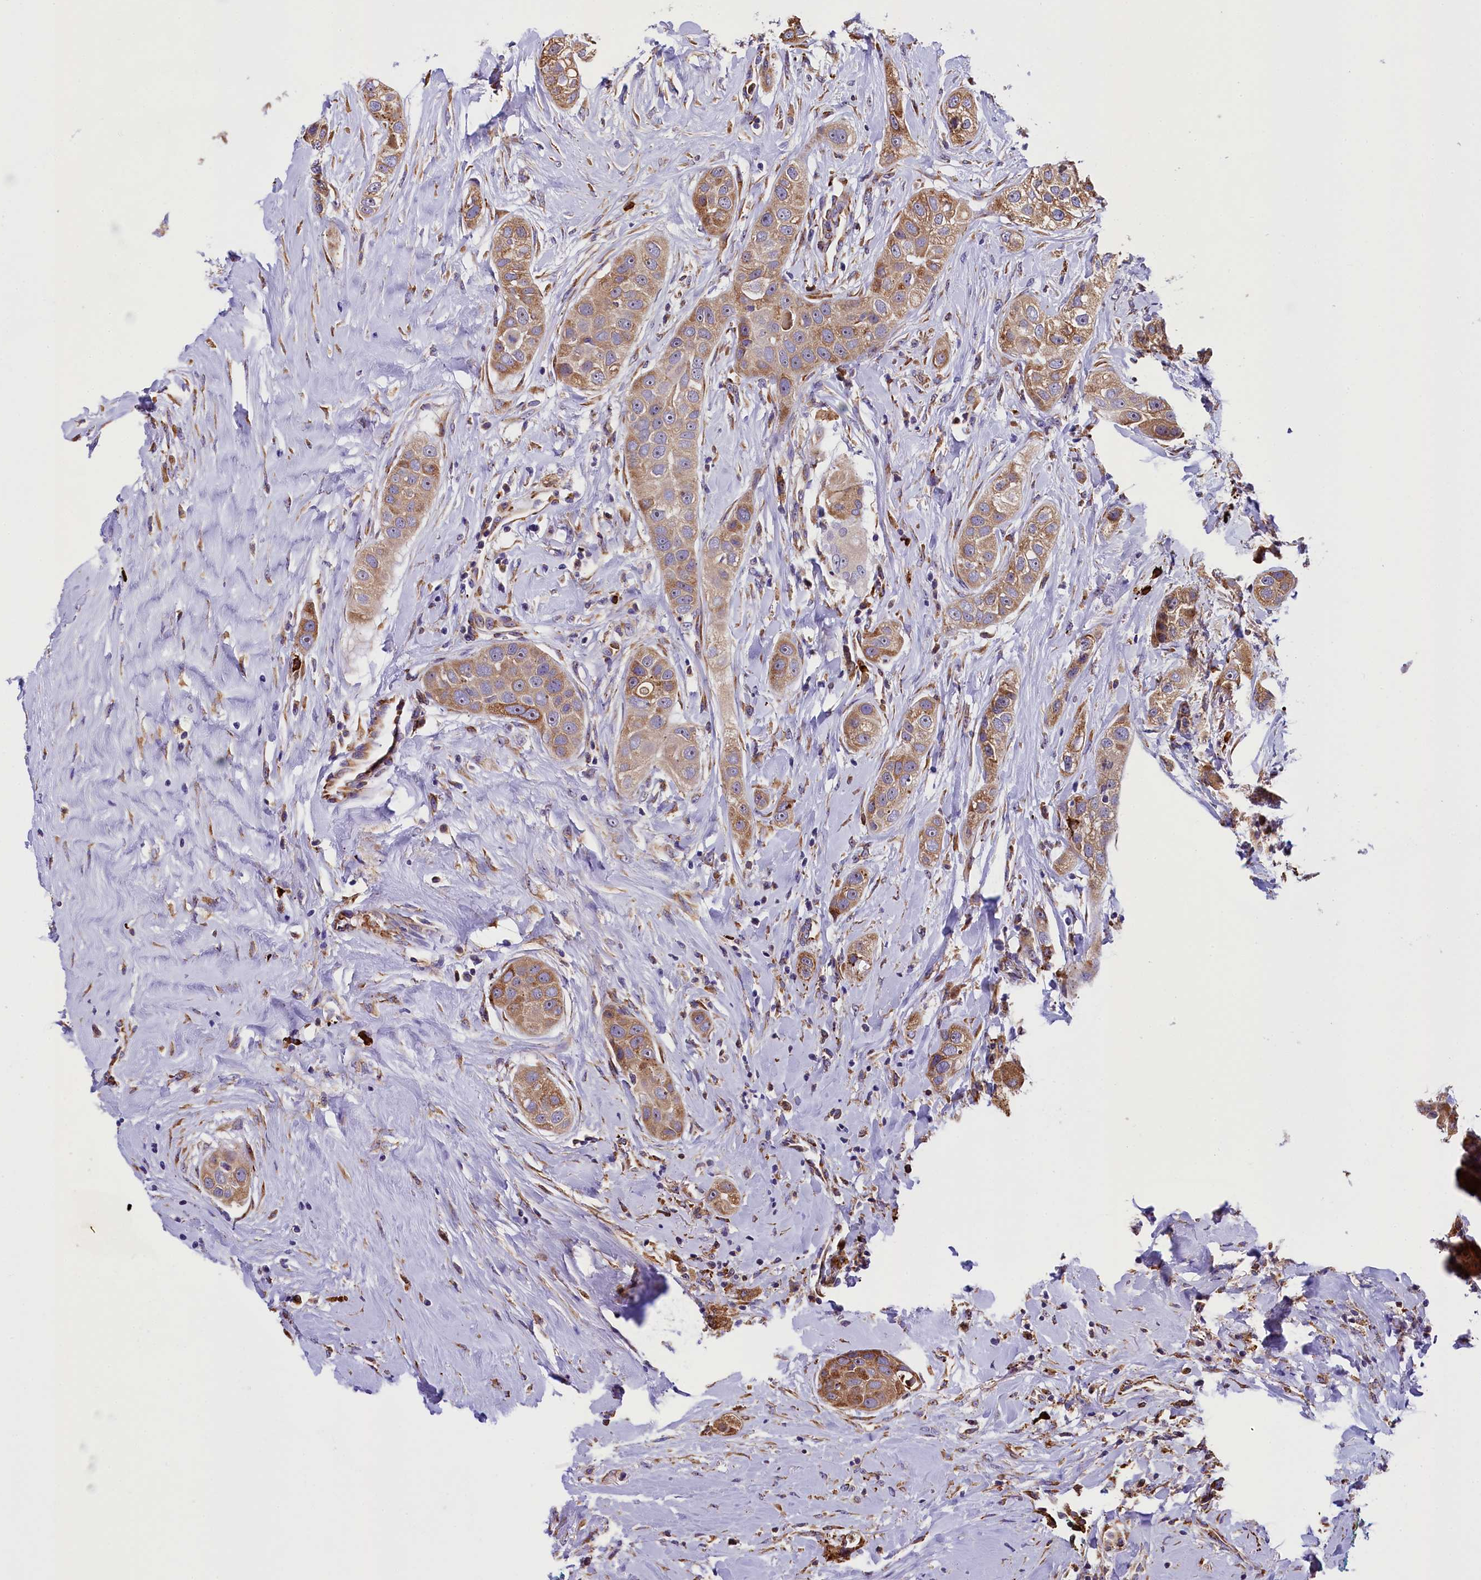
{"staining": {"intensity": "moderate", "quantity": "25%-75%", "location": "cytoplasmic/membranous"}, "tissue": "head and neck cancer", "cell_type": "Tumor cells", "image_type": "cancer", "snomed": [{"axis": "morphology", "description": "Normal tissue, NOS"}, {"axis": "morphology", "description": "Squamous cell carcinoma, NOS"}, {"axis": "topography", "description": "Skeletal muscle"}, {"axis": "topography", "description": "Head-Neck"}], "caption": "Tumor cells exhibit medium levels of moderate cytoplasmic/membranous positivity in approximately 25%-75% of cells in human head and neck cancer.", "gene": "CAPS2", "patient": {"sex": "male", "age": 51}}